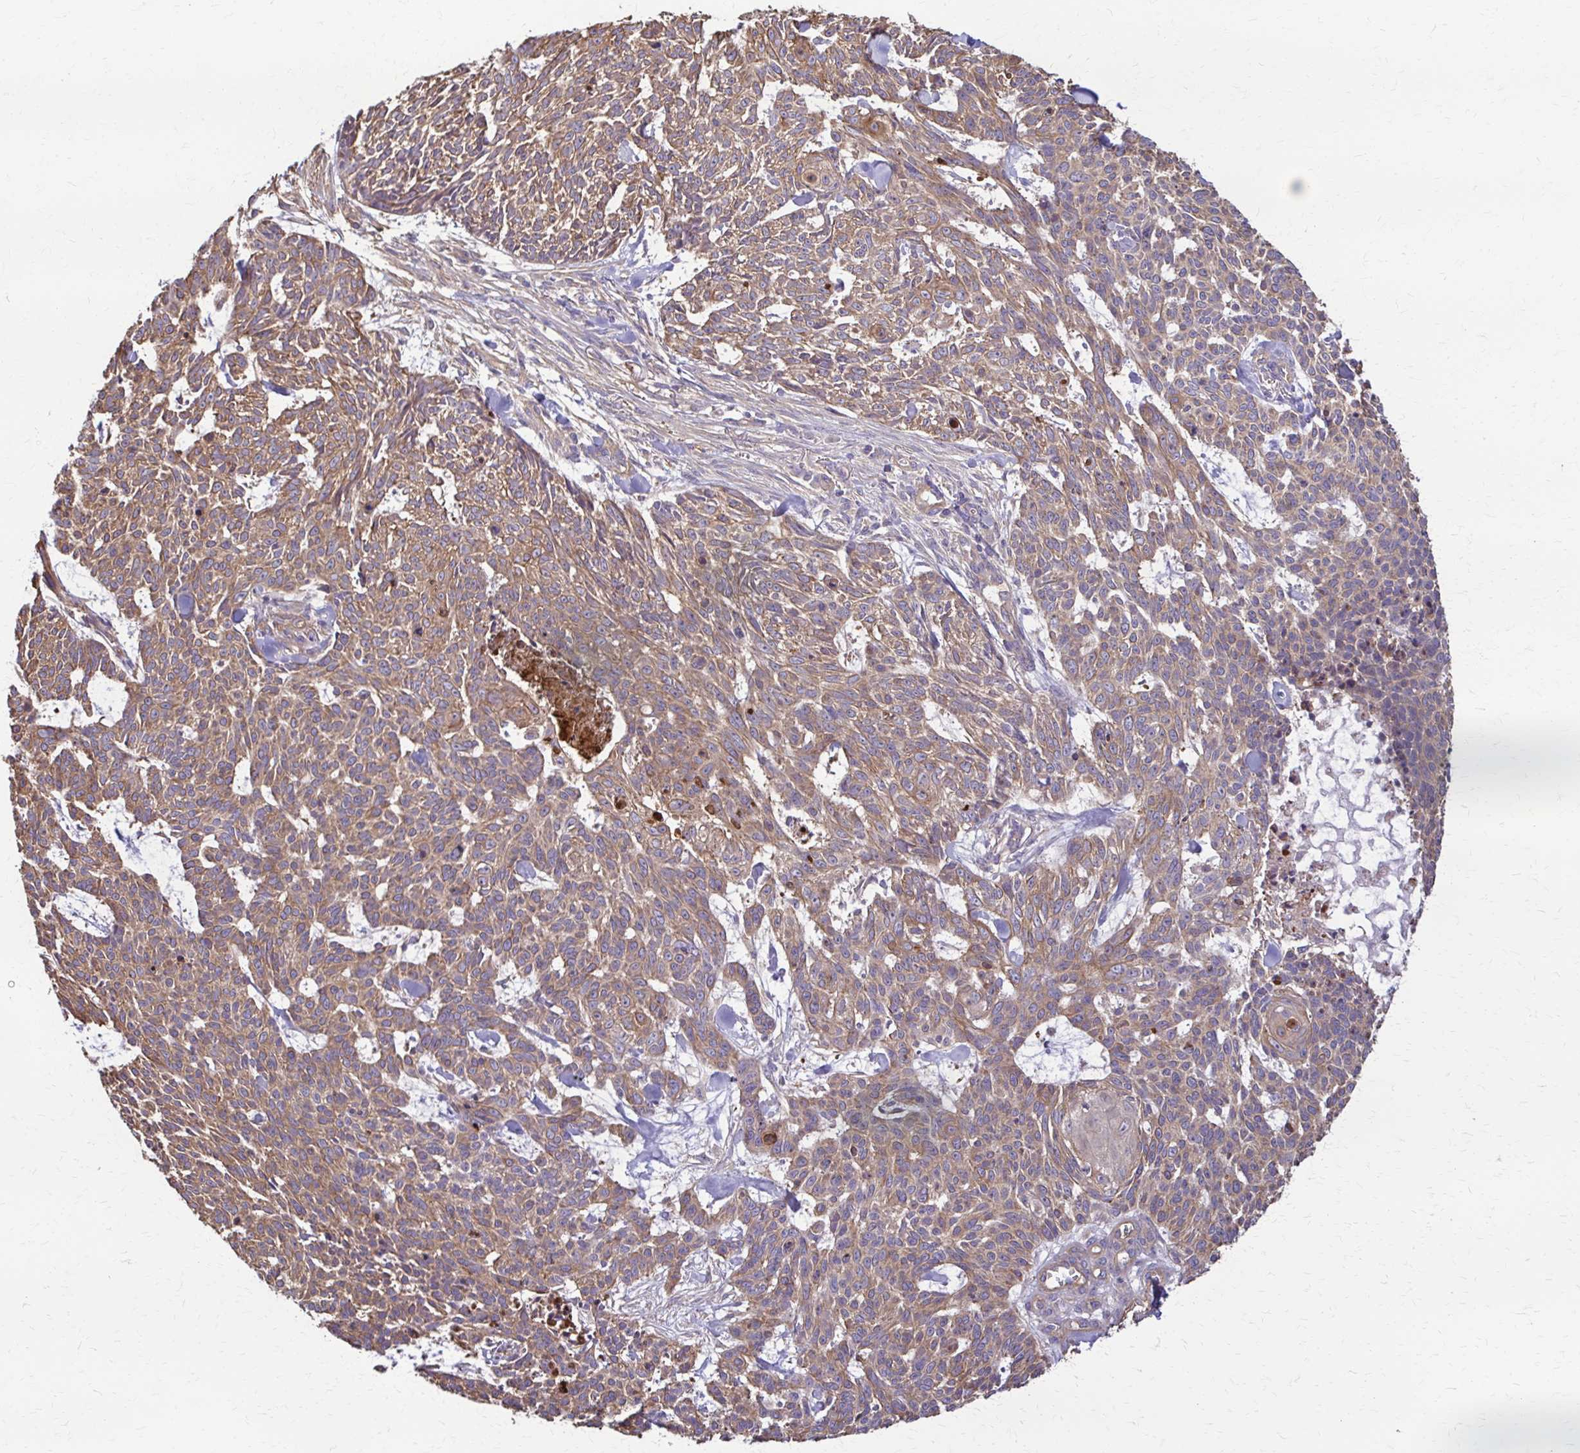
{"staining": {"intensity": "moderate", "quantity": ">75%", "location": "cytoplasmic/membranous"}, "tissue": "skin cancer", "cell_type": "Tumor cells", "image_type": "cancer", "snomed": [{"axis": "morphology", "description": "Basal cell carcinoma"}, {"axis": "topography", "description": "Skin"}], "caption": "Protein staining of skin basal cell carcinoma tissue displays moderate cytoplasmic/membranous expression in approximately >75% of tumor cells. The protein of interest is stained brown, and the nuclei are stained in blue (DAB IHC with brightfield microscopy, high magnification).", "gene": "DSP", "patient": {"sex": "female", "age": 93}}